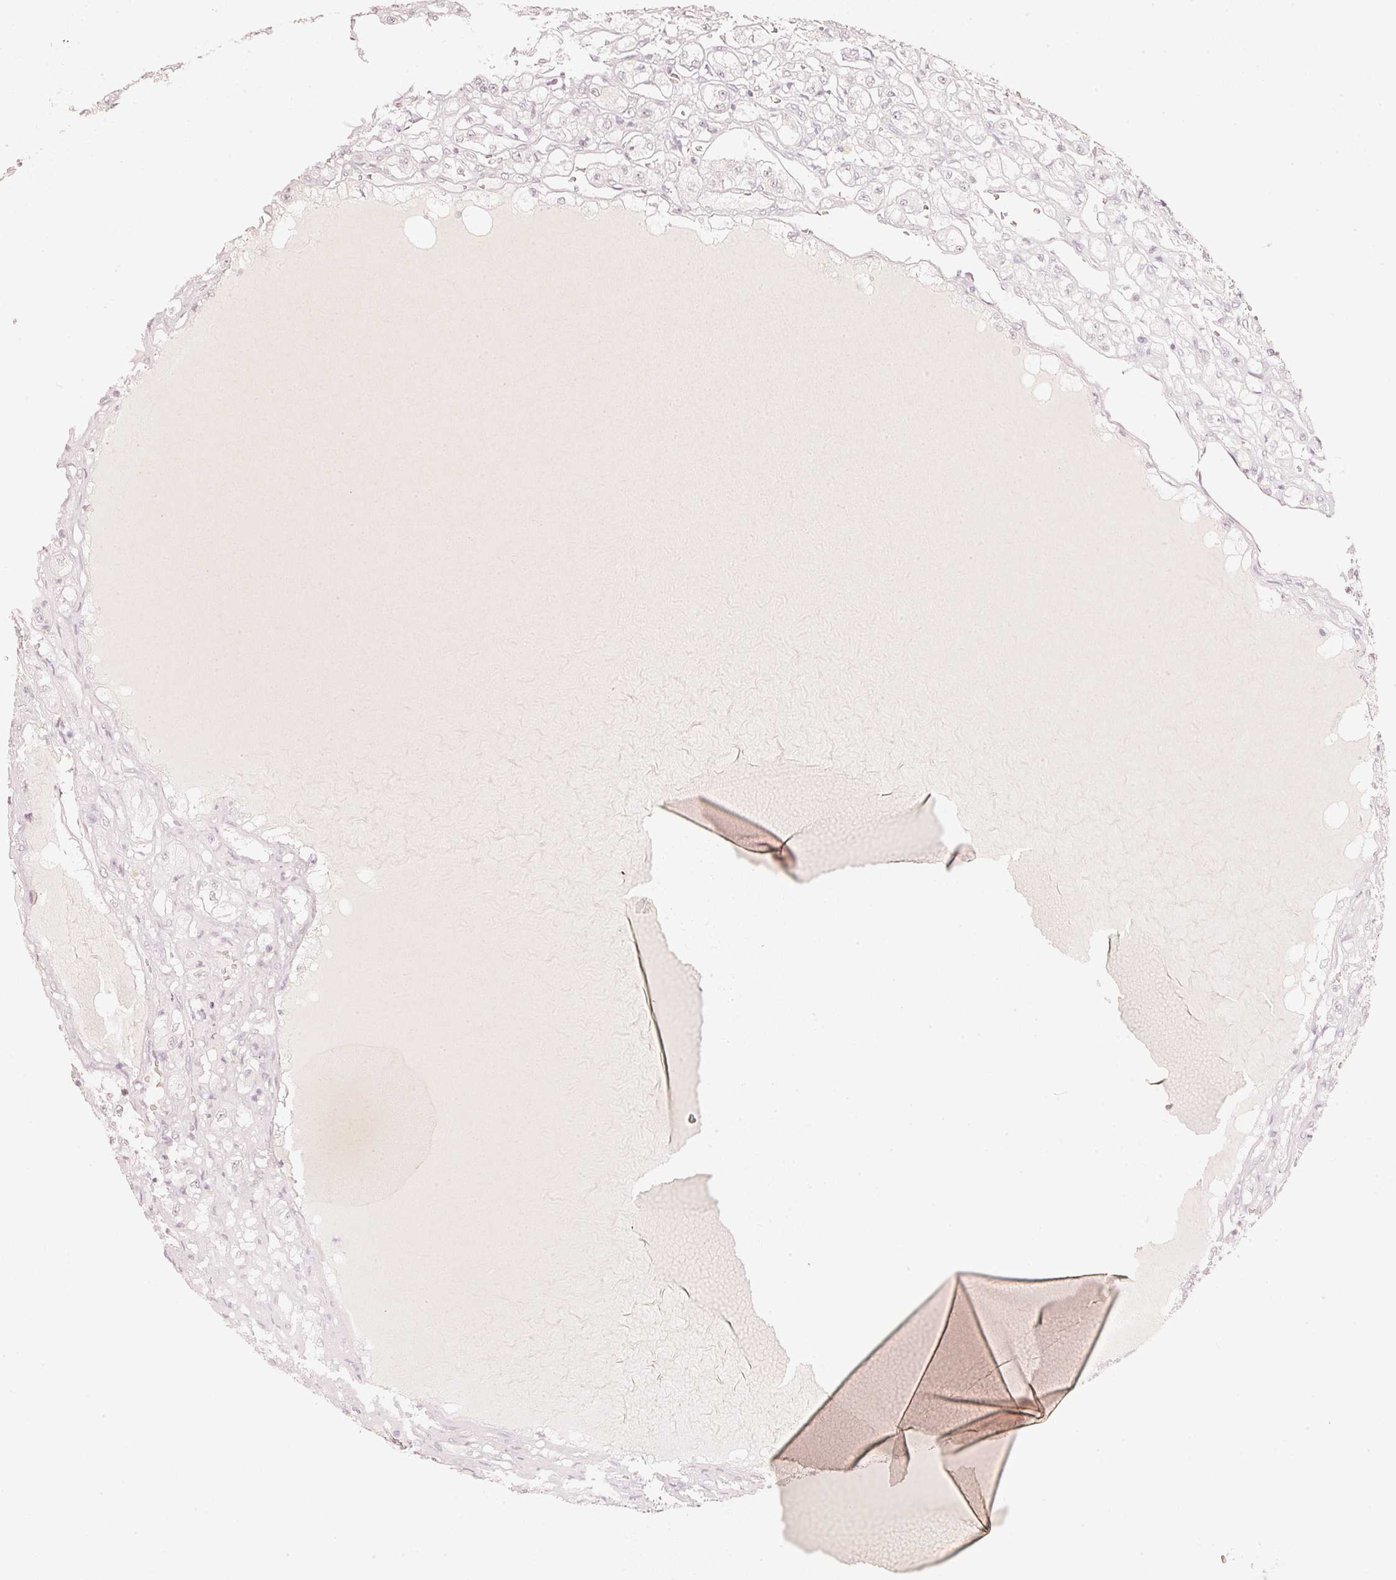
{"staining": {"intensity": "negative", "quantity": "none", "location": "none"}, "tissue": "renal cancer", "cell_type": "Tumor cells", "image_type": "cancer", "snomed": [{"axis": "morphology", "description": "Adenocarcinoma, NOS"}, {"axis": "topography", "description": "Kidney"}], "caption": "Tumor cells are negative for protein expression in human renal cancer.", "gene": "PPP1R10", "patient": {"sex": "male", "age": 56}}